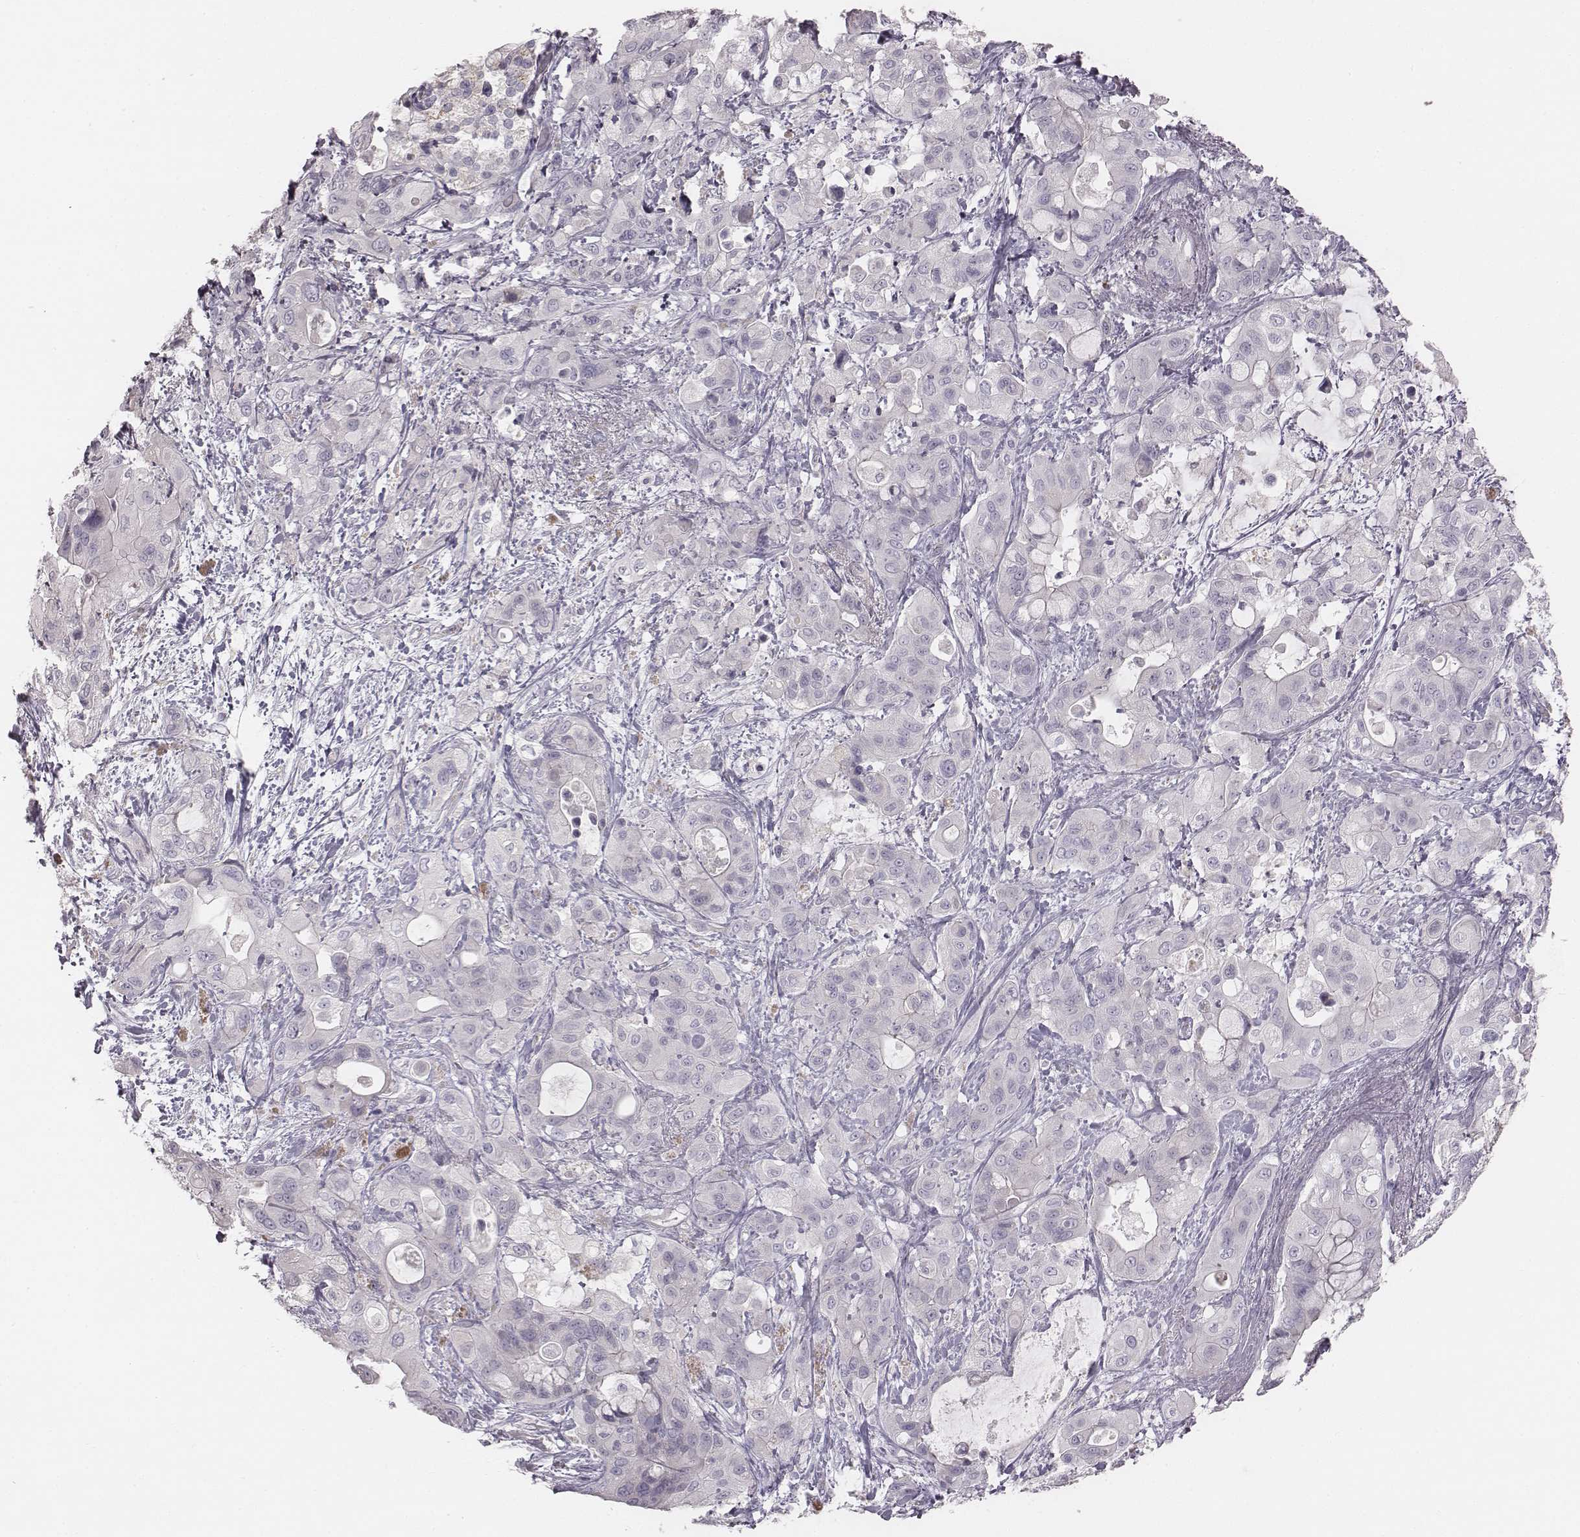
{"staining": {"intensity": "negative", "quantity": "none", "location": "none"}, "tissue": "pancreatic cancer", "cell_type": "Tumor cells", "image_type": "cancer", "snomed": [{"axis": "morphology", "description": "Adenocarcinoma, NOS"}, {"axis": "topography", "description": "Pancreas"}], "caption": "The immunohistochemistry photomicrograph has no significant staining in tumor cells of pancreatic cancer (adenocarcinoma) tissue. The staining is performed using DAB (3,3'-diaminobenzidine) brown chromogen with nuclei counter-stained in using hematoxylin.", "gene": "C6orf58", "patient": {"sex": "male", "age": 71}}